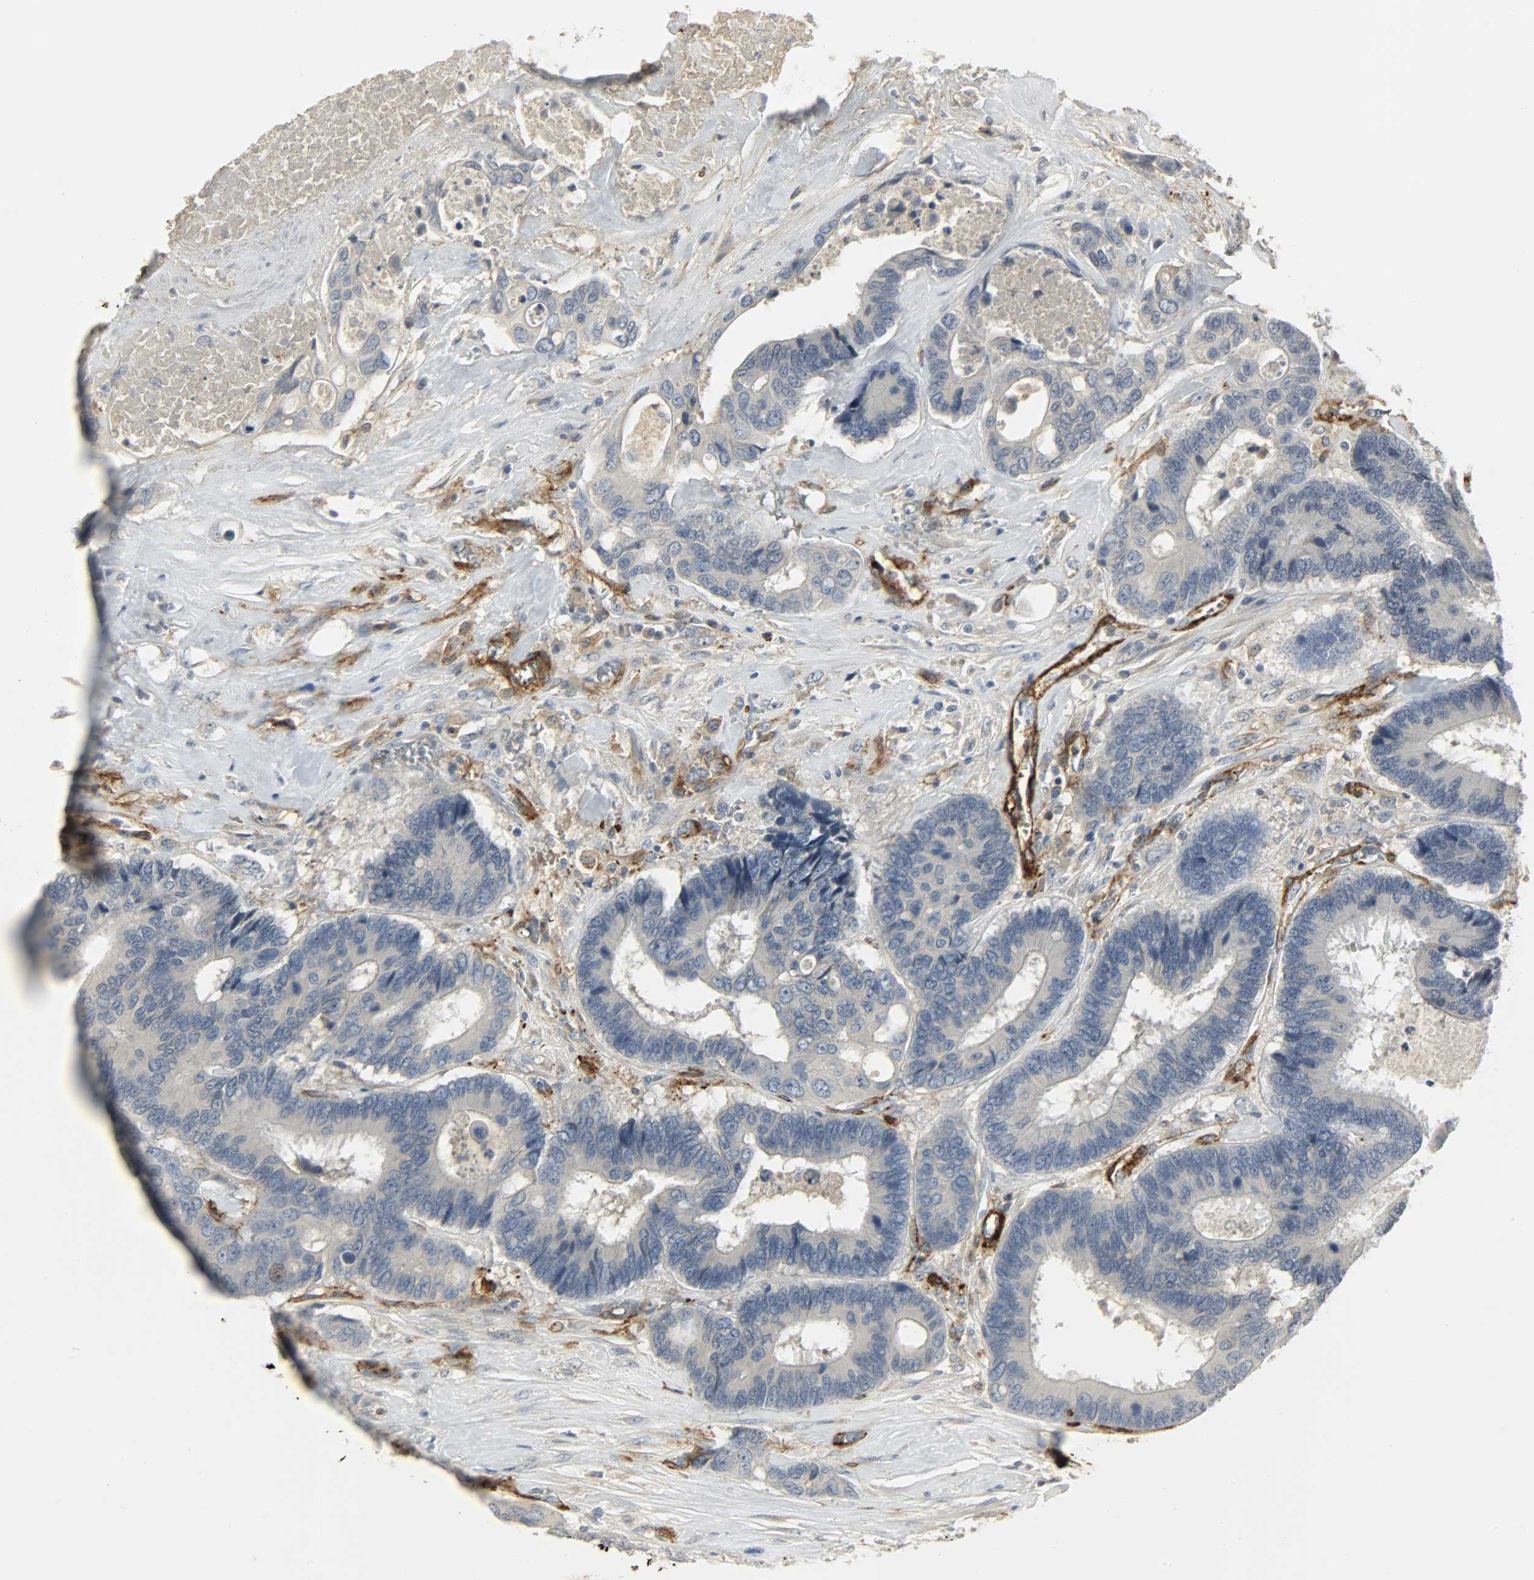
{"staining": {"intensity": "negative", "quantity": "none", "location": "none"}, "tissue": "colorectal cancer", "cell_type": "Tumor cells", "image_type": "cancer", "snomed": [{"axis": "morphology", "description": "Adenocarcinoma, NOS"}, {"axis": "topography", "description": "Rectum"}], "caption": "Immunohistochemistry micrograph of neoplastic tissue: adenocarcinoma (colorectal) stained with DAB exhibits no significant protein positivity in tumor cells.", "gene": "ENPEP", "patient": {"sex": "male", "age": 55}}